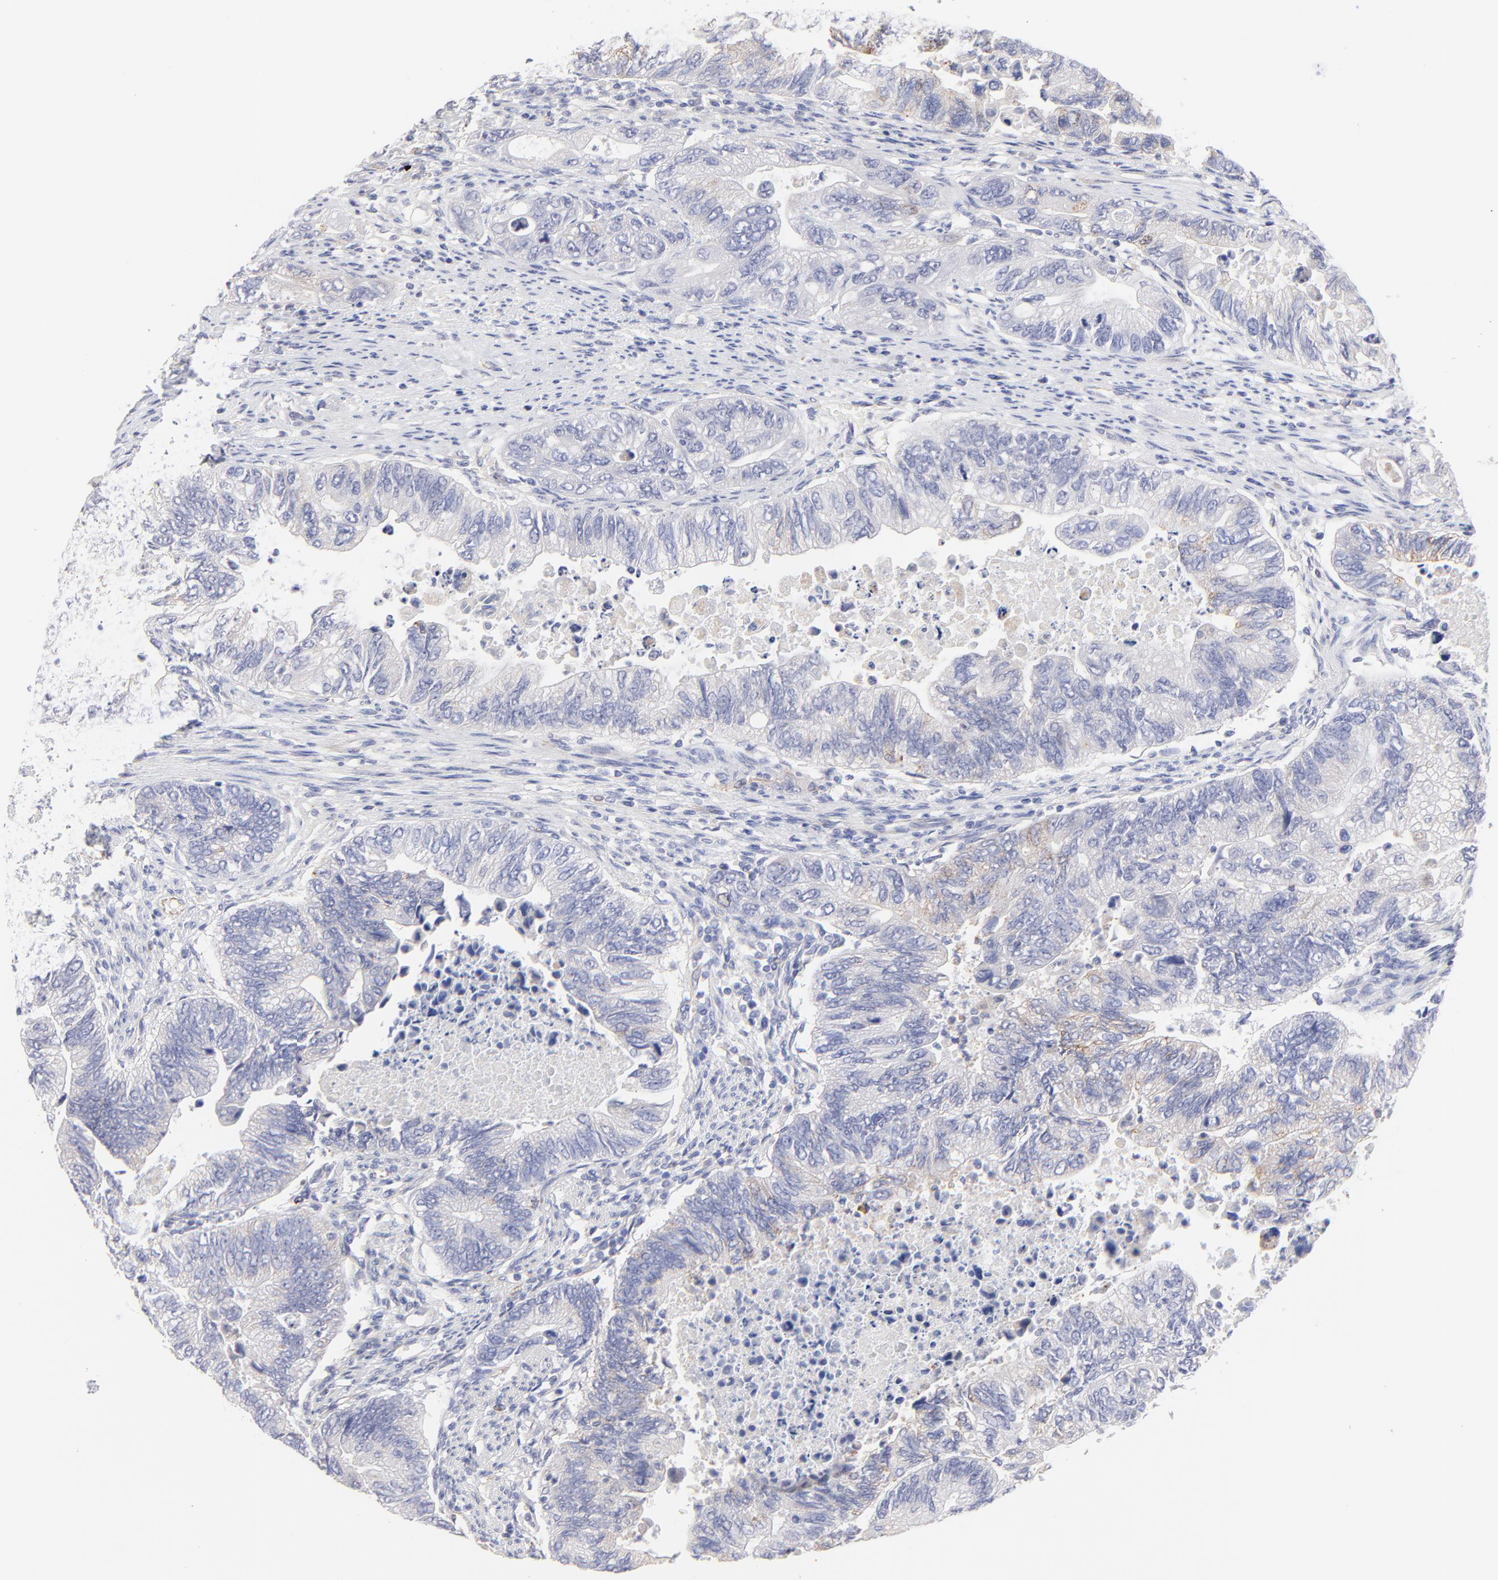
{"staining": {"intensity": "moderate", "quantity": "<25%", "location": "cytoplasmic/membranous"}, "tissue": "colorectal cancer", "cell_type": "Tumor cells", "image_type": "cancer", "snomed": [{"axis": "morphology", "description": "Adenocarcinoma, NOS"}, {"axis": "topography", "description": "Colon"}], "caption": "Adenocarcinoma (colorectal) stained for a protein (brown) demonstrates moderate cytoplasmic/membranous positive positivity in approximately <25% of tumor cells.", "gene": "COX8C", "patient": {"sex": "female", "age": 11}}